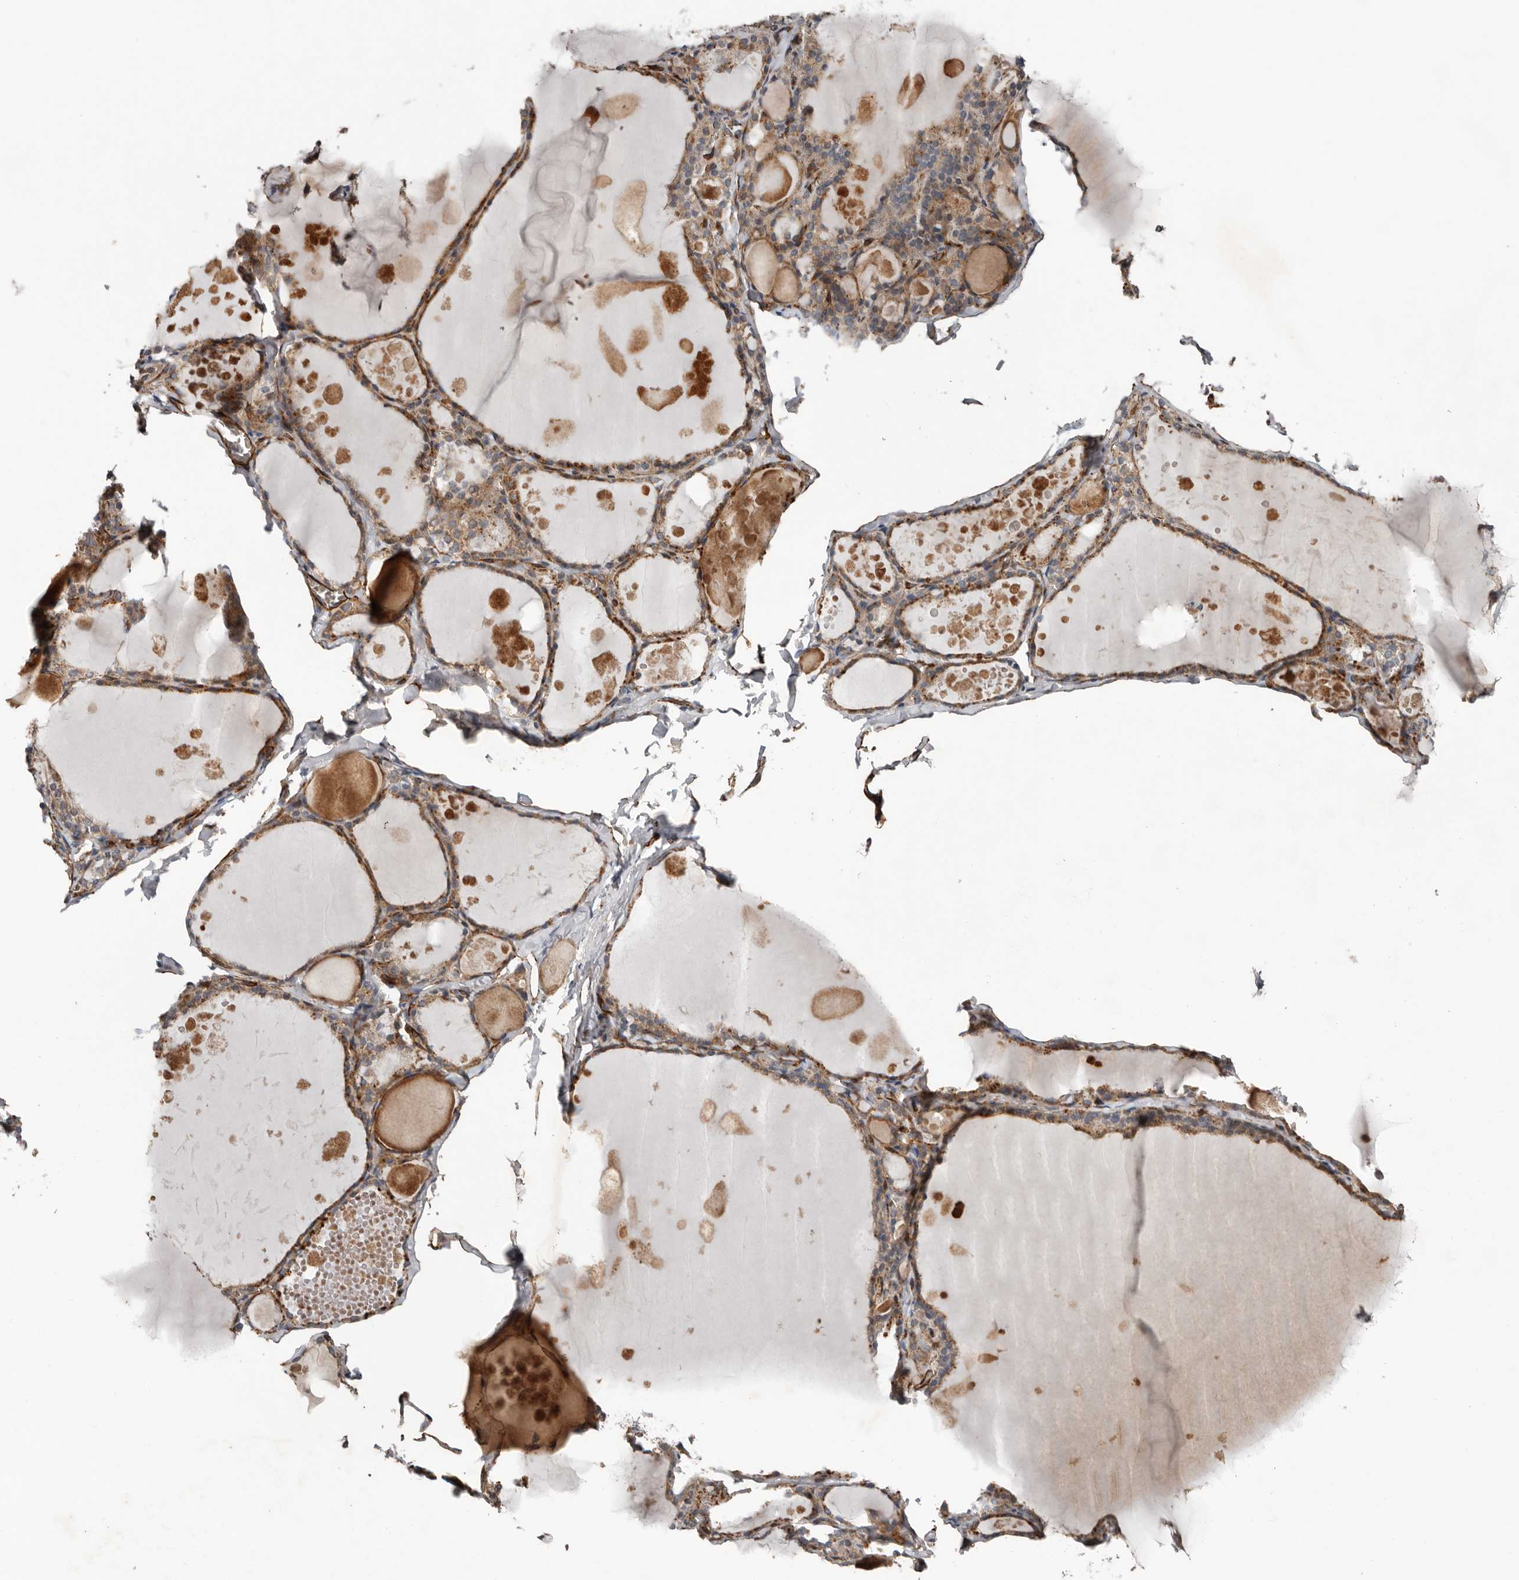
{"staining": {"intensity": "moderate", "quantity": ">75%", "location": "cytoplasmic/membranous"}, "tissue": "thyroid gland", "cell_type": "Glandular cells", "image_type": "normal", "snomed": [{"axis": "morphology", "description": "Normal tissue, NOS"}, {"axis": "topography", "description": "Thyroid gland"}], "caption": "Immunohistochemistry (IHC) of benign human thyroid gland displays medium levels of moderate cytoplasmic/membranous positivity in about >75% of glandular cells. Using DAB (3,3'-diaminobenzidine) (brown) and hematoxylin (blue) stains, captured at high magnification using brightfield microscopy.", "gene": "RANBP17", "patient": {"sex": "male", "age": 56}}